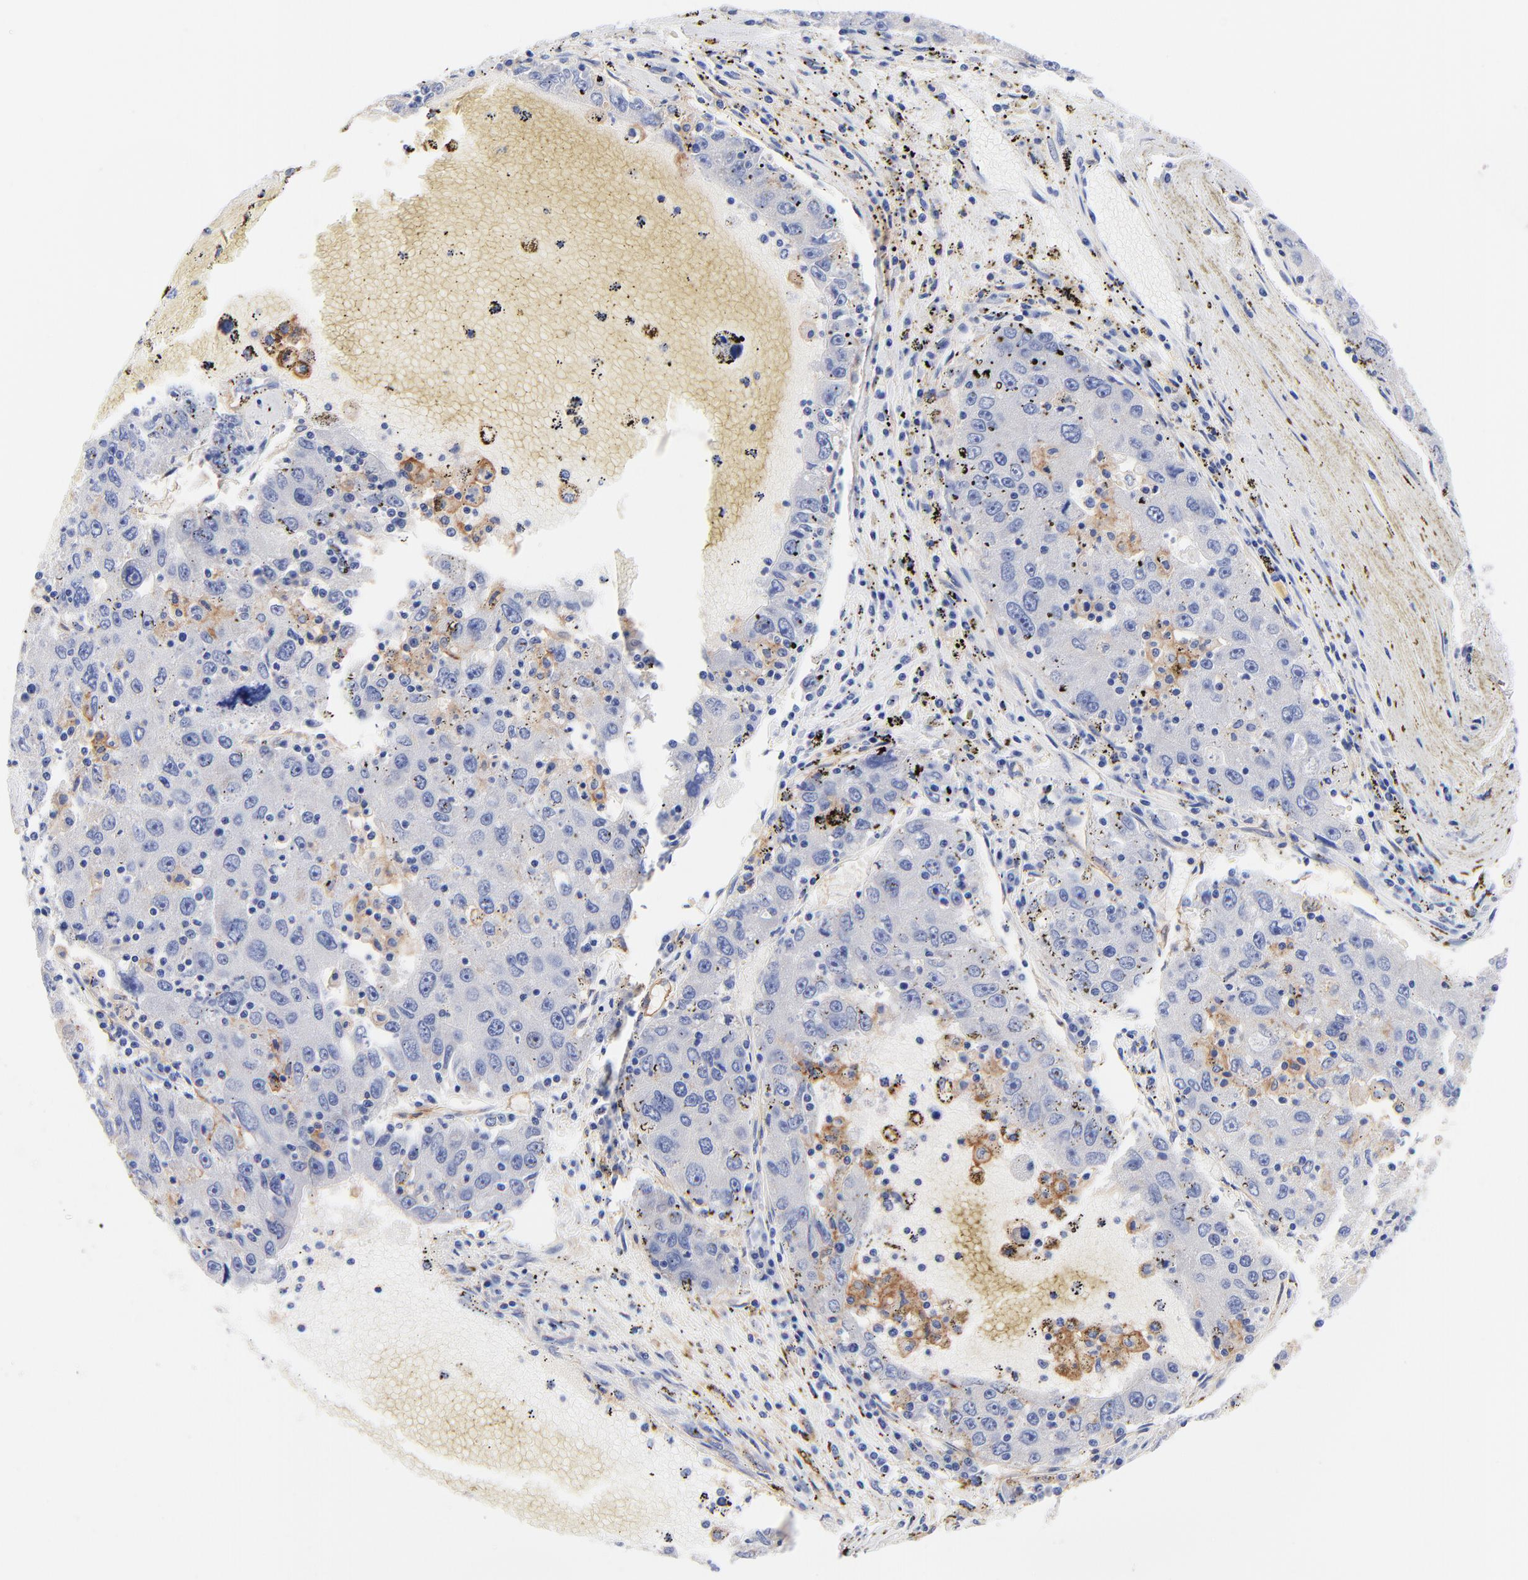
{"staining": {"intensity": "weak", "quantity": "<25%", "location": "cytoplasmic/membranous"}, "tissue": "liver cancer", "cell_type": "Tumor cells", "image_type": "cancer", "snomed": [{"axis": "morphology", "description": "Carcinoma, Hepatocellular, NOS"}, {"axis": "topography", "description": "Liver"}], "caption": "This is an IHC histopathology image of human liver cancer. There is no staining in tumor cells.", "gene": "SLC44A2", "patient": {"sex": "male", "age": 49}}